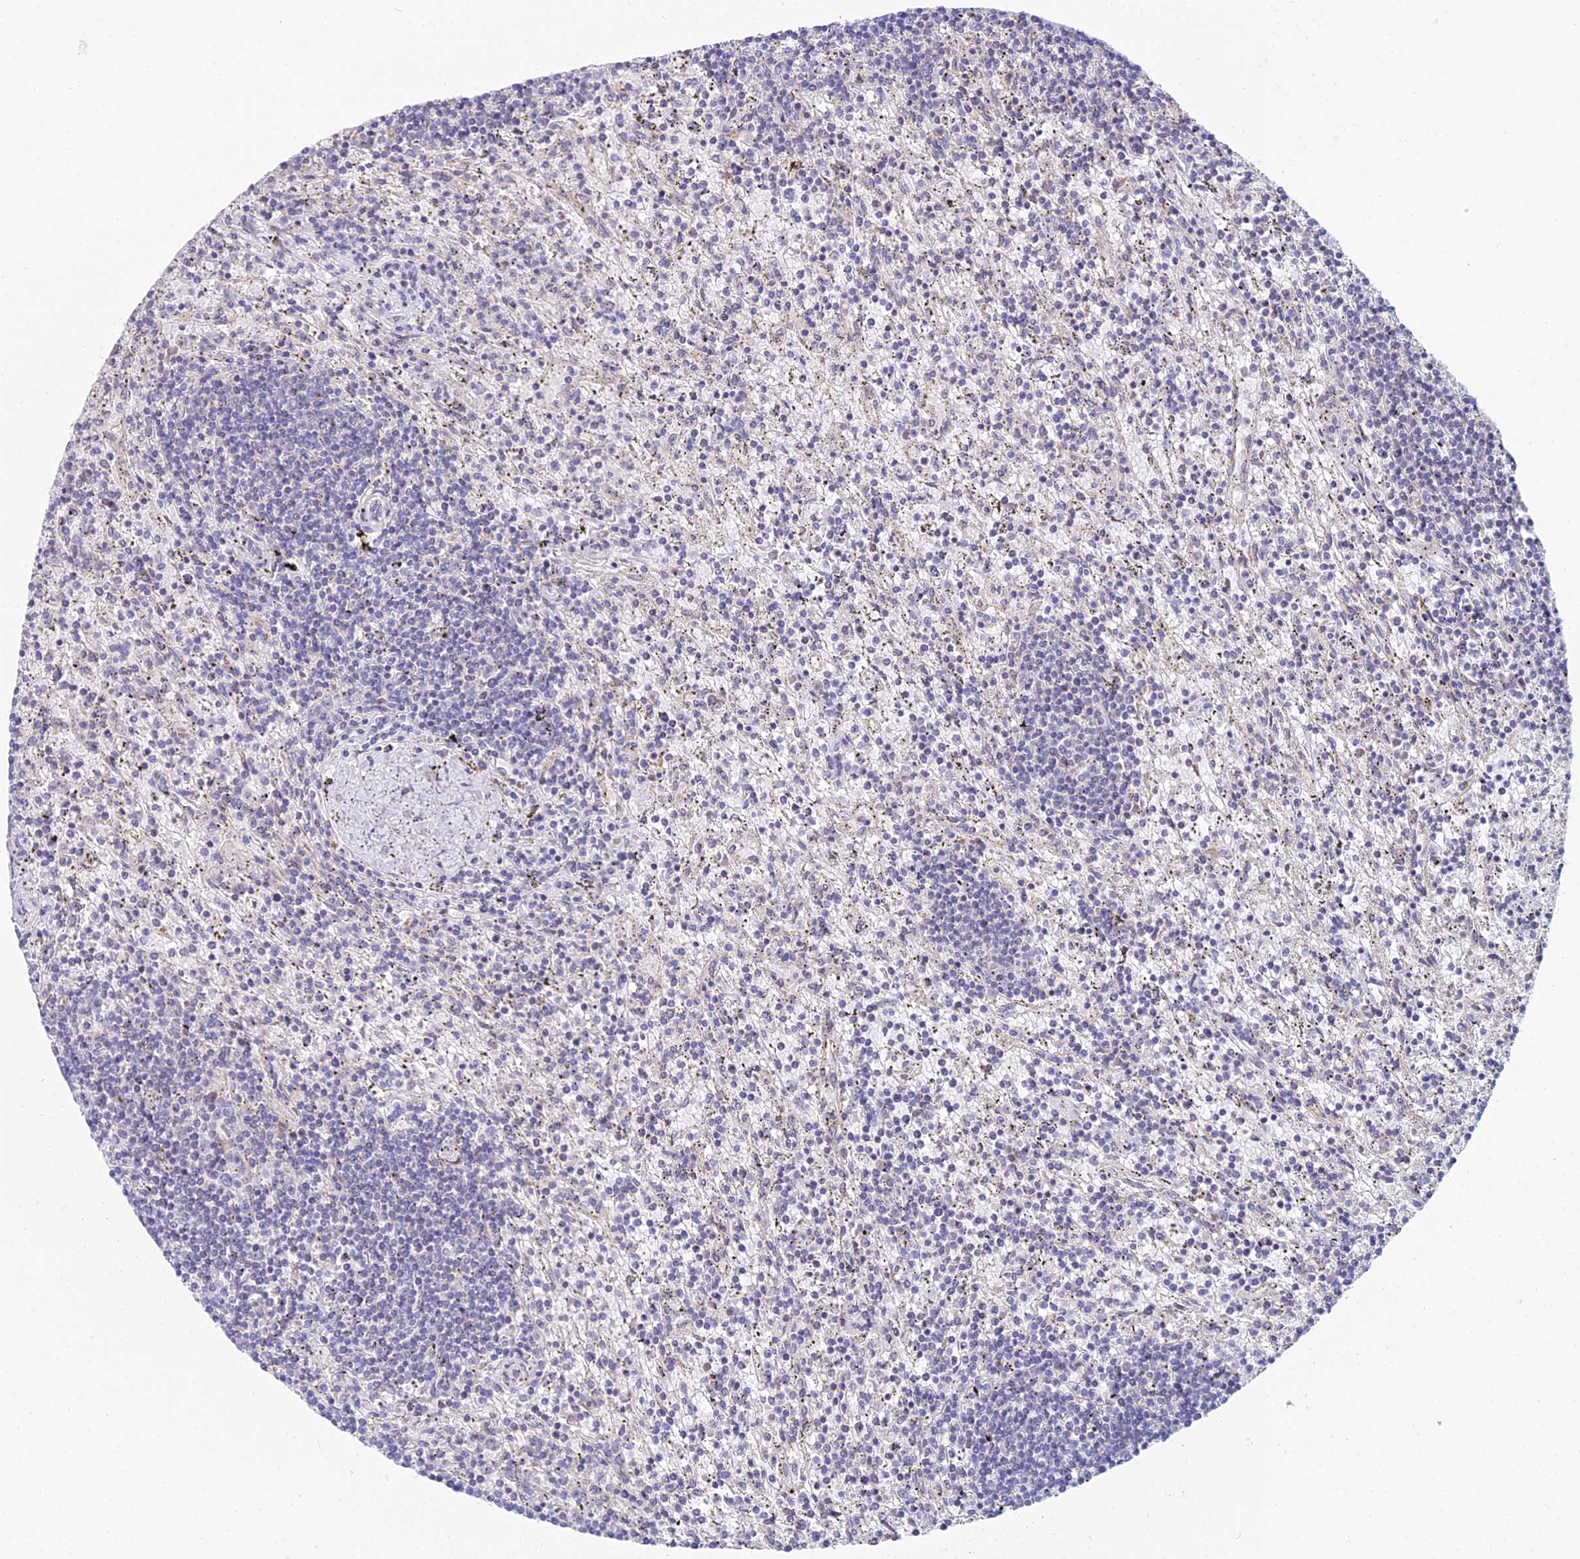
{"staining": {"intensity": "negative", "quantity": "none", "location": "none"}, "tissue": "lymphoma", "cell_type": "Tumor cells", "image_type": "cancer", "snomed": [{"axis": "morphology", "description": "Malignant lymphoma, non-Hodgkin's type, Low grade"}, {"axis": "topography", "description": "Spleen"}], "caption": "Immunohistochemical staining of malignant lymphoma, non-Hodgkin's type (low-grade) reveals no significant positivity in tumor cells.", "gene": "CFAP206", "patient": {"sex": "male", "age": 76}}